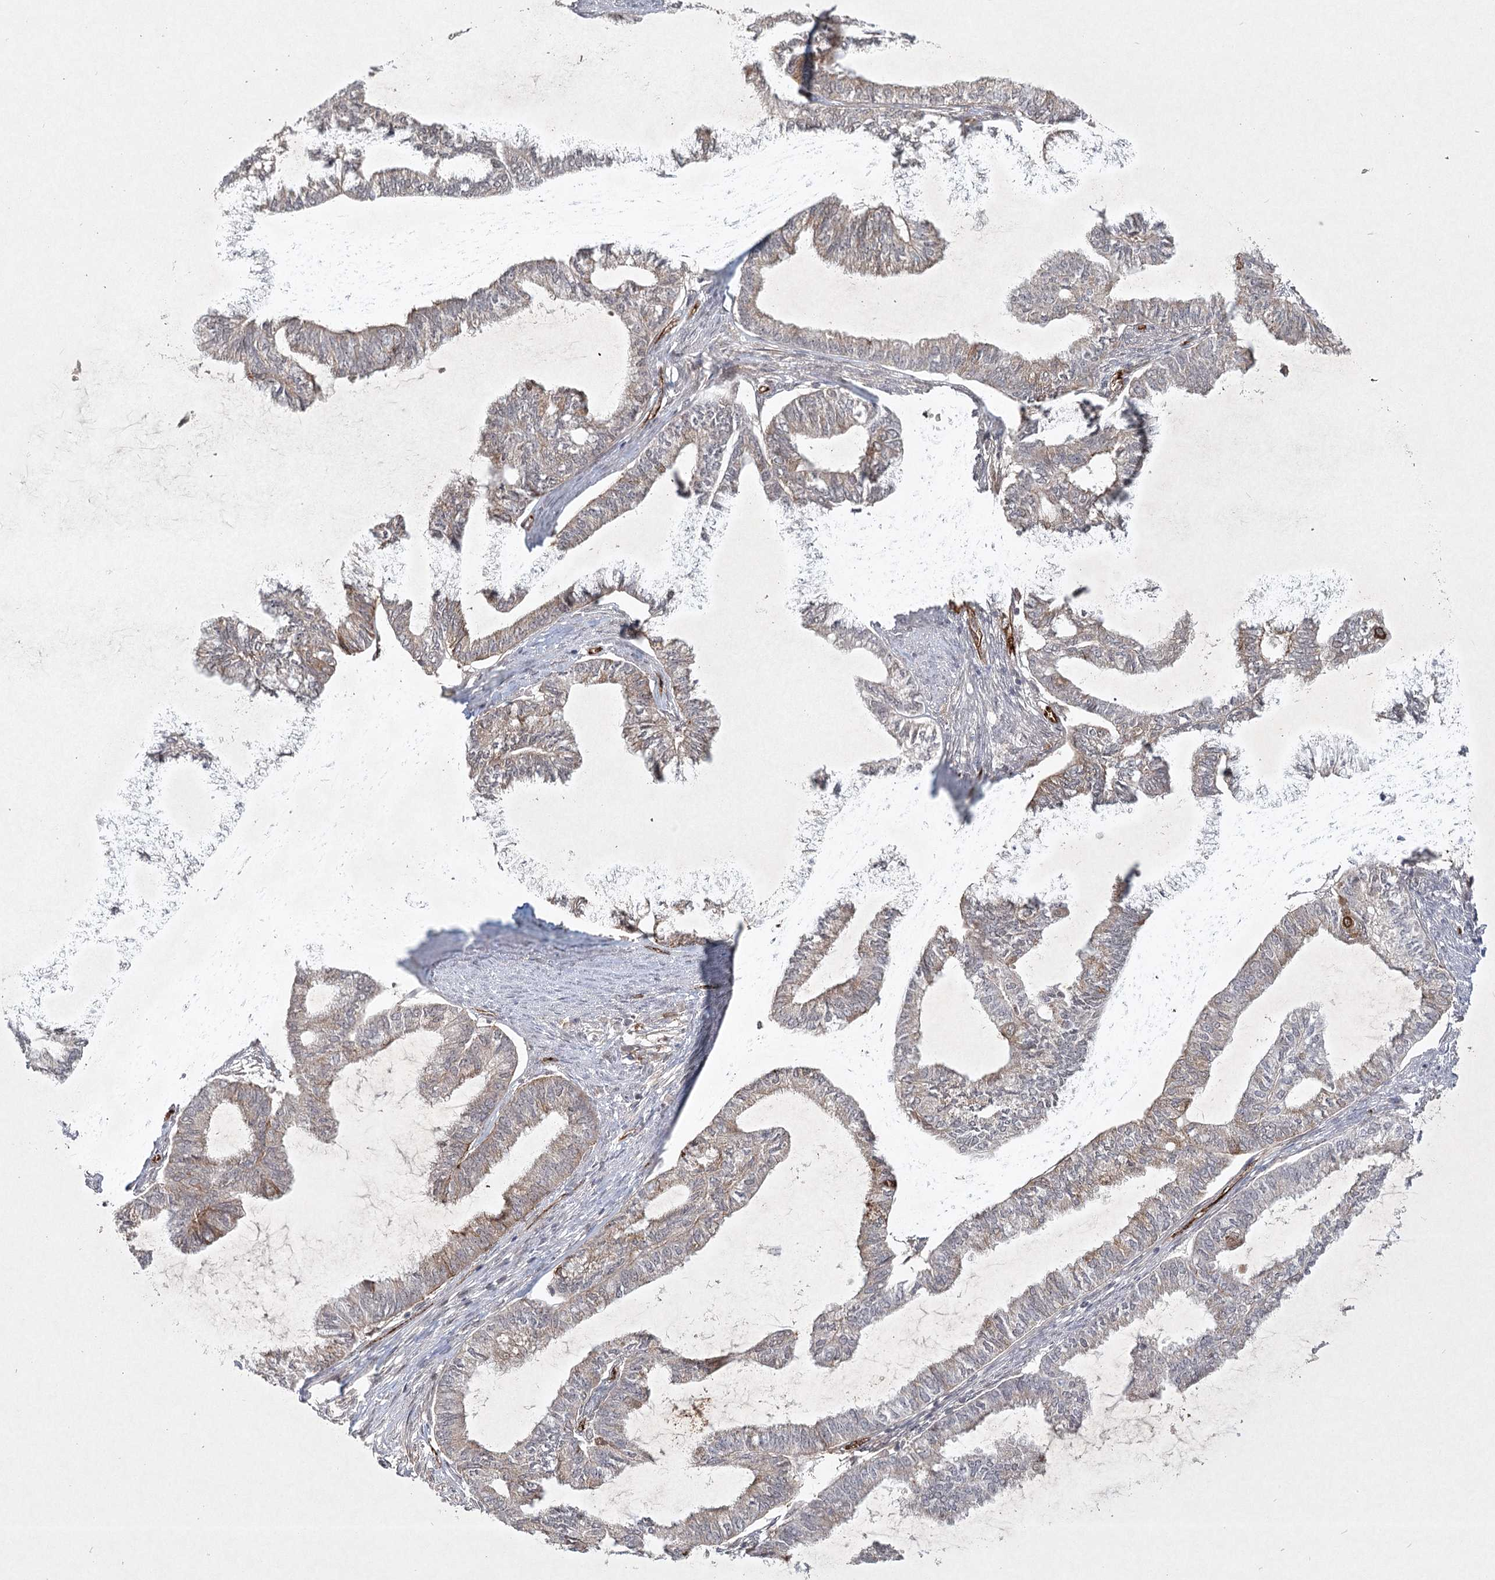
{"staining": {"intensity": "weak", "quantity": "25%-75%", "location": "cytoplasmic/membranous"}, "tissue": "endometrial cancer", "cell_type": "Tumor cells", "image_type": "cancer", "snomed": [{"axis": "morphology", "description": "Adenocarcinoma, NOS"}, {"axis": "topography", "description": "Endometrium"}], "caption": "IHC image of neoplastic tissue: endometrial cancer (adenocarcinoma) stained using immunohistochemistry (IHC) displays low levels of weak protein expression localized specifically in the cytoplasmic/membranous of tumor cells, appearing as a cytoplasmic/membranous brown color.", "gene": "ARHGAP31", "patient": {"sex": "female", "age": 86}}